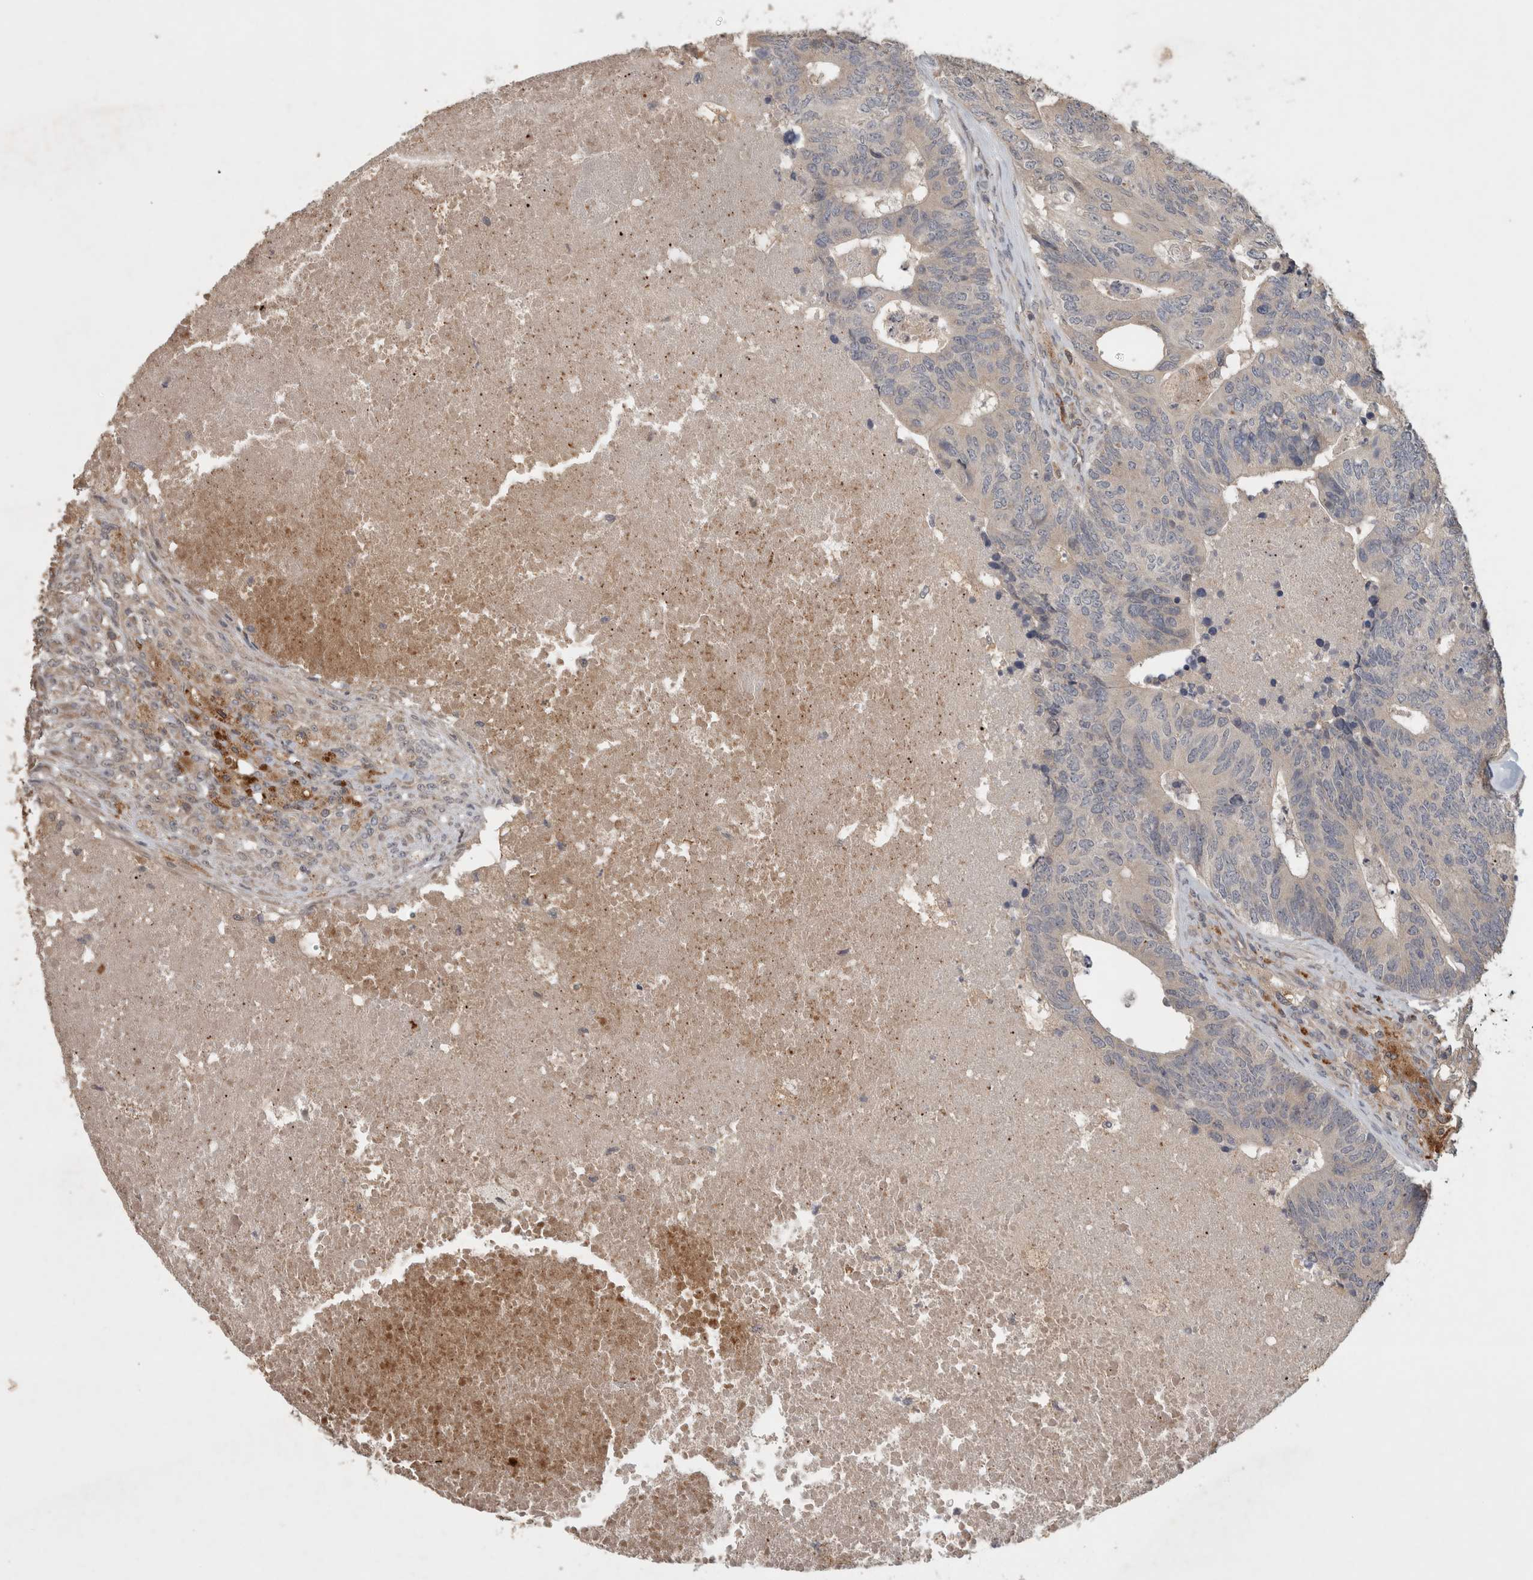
{"staining": {"intensity": "negative", "quantity": "none", "location": "none"}, "tissue": "colorectal cancer", "cell_type": "Tumor cells", "image_type": "cancer", "snomed": [{"axis": "morphology", "description": "Adenocarcinoma, NOS"}, {"axis": "topography", "description": "Colon"}], "caption": "Immunohistochemistry (IHC) of colorectal adenocarcinoma shows no staining in tumor cells. (Stains: DAB immunohistochemistry with hematoxylin counter stain, Microscopy: brightfield microscopy at high magnification).", "gene": "SERAC1", "patient": {"sex": "female", "age": 67}}